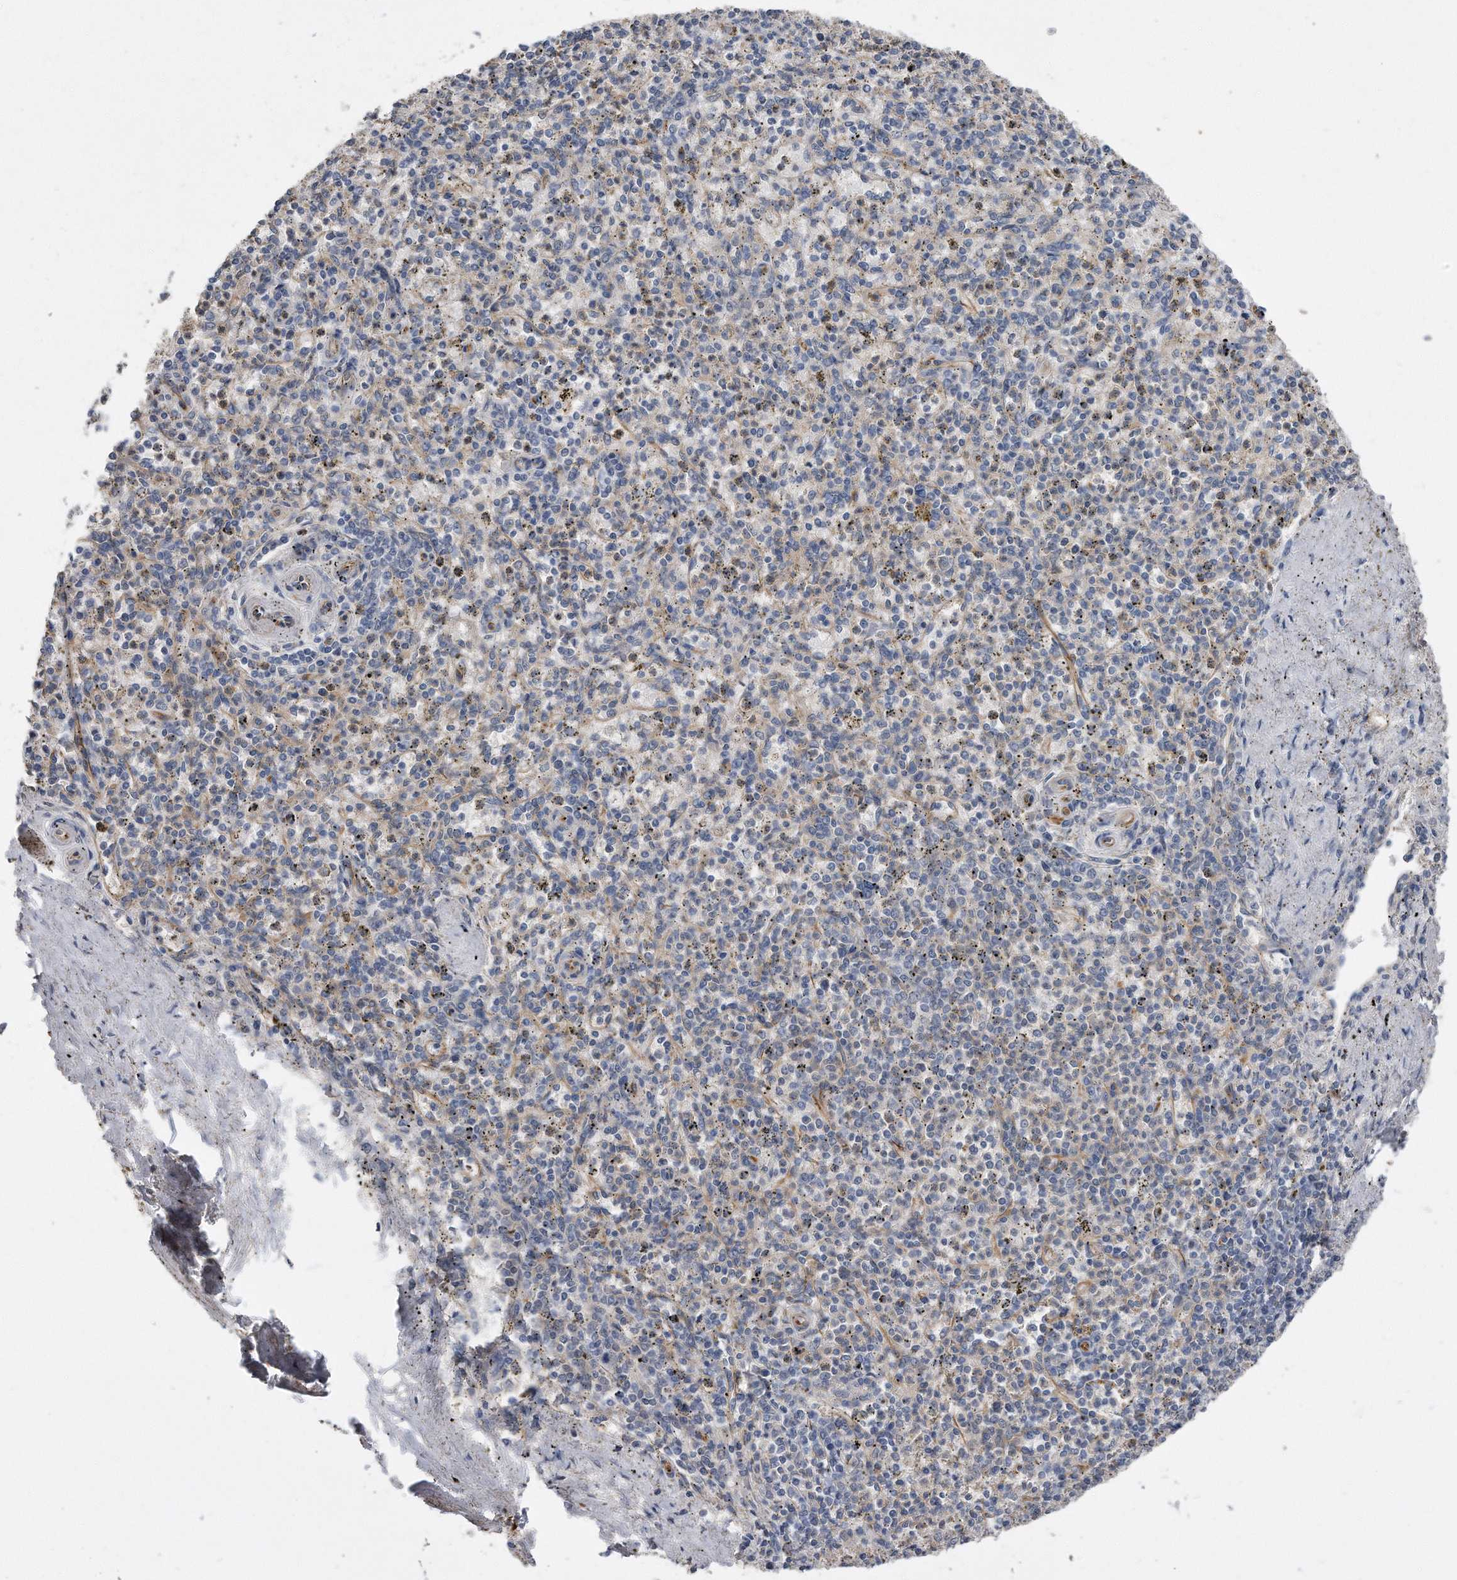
{"staining": {"intensity": "negative", "quantity": "none", "location": "none"}, "tissue": "spleen", "cell_type": "Cells in red pulp", "image_type": "normal", "snomed": [{"axis": "morphology", "description": "Normal tissue, NOS"}, {"axis": "topography", "description": "Spleen"}], "caption": "This is a histopathology image of IHC staining of benign spleen, which shows no expression in cells in red pulp. (IHC, brightfield microscopy, high magnification).", "gene": "GPC1", "patient": {"sex": "male", "age": 72}}